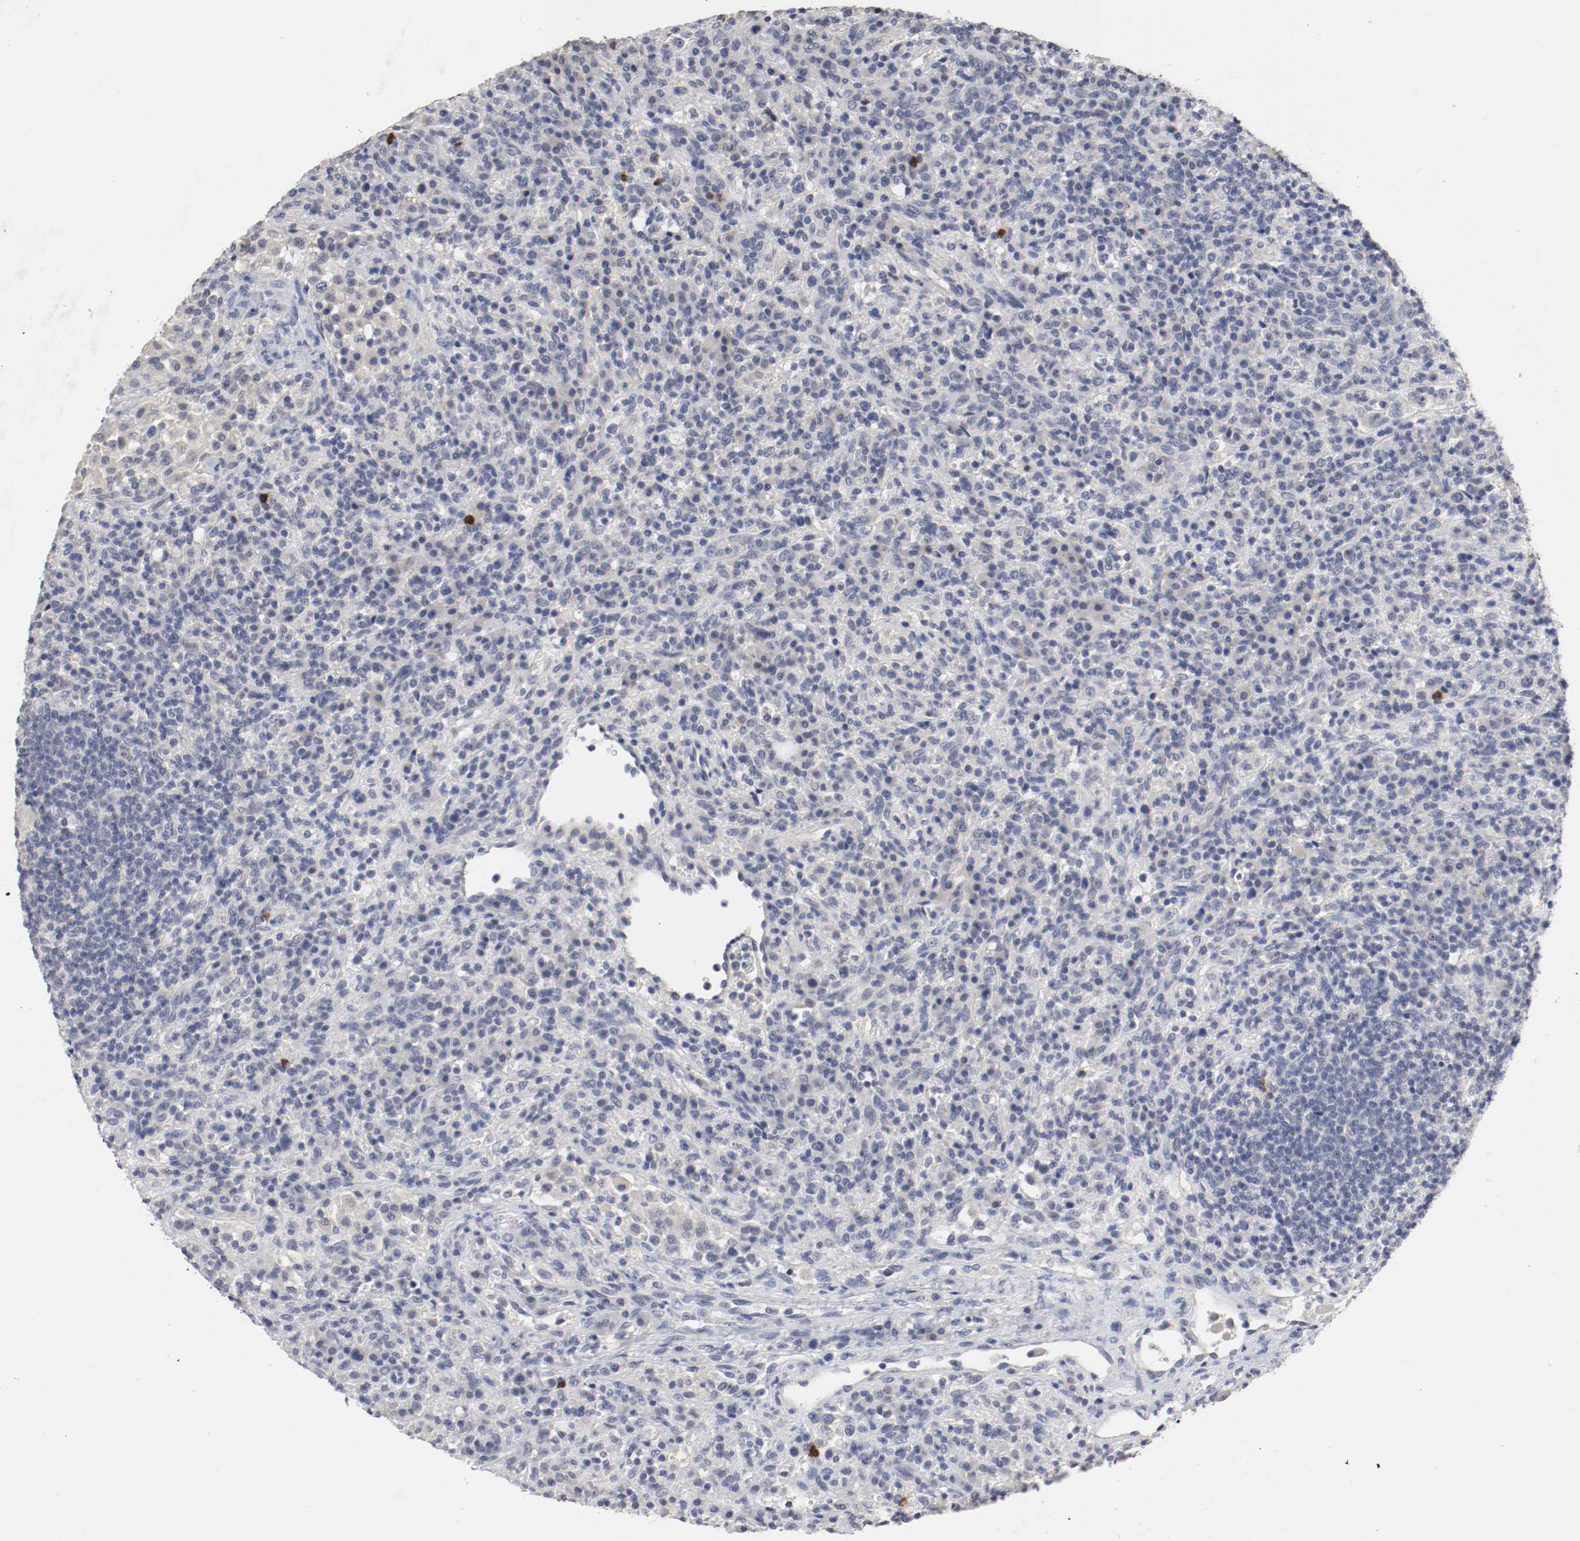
{"staining": {"intensity": "strong", "quantity": "<25%", "location": "nuclear"}, "tissue": "lymphoma", "cell_type": "Tumor cells", "image_type": "cancer", "snomed": [{"axis": "morphology", "description": "Hodgkin's disease, NOS"}, {"axis": "topography", "description": "Lymph node"}], "caption": "About <25% of tumor cells in lymphoma display strong nuclear protein expression as visualized by brown immunohistochemical staining.", "gene": "CEBPE", "patient": {"sex": "male", "age": 65}}